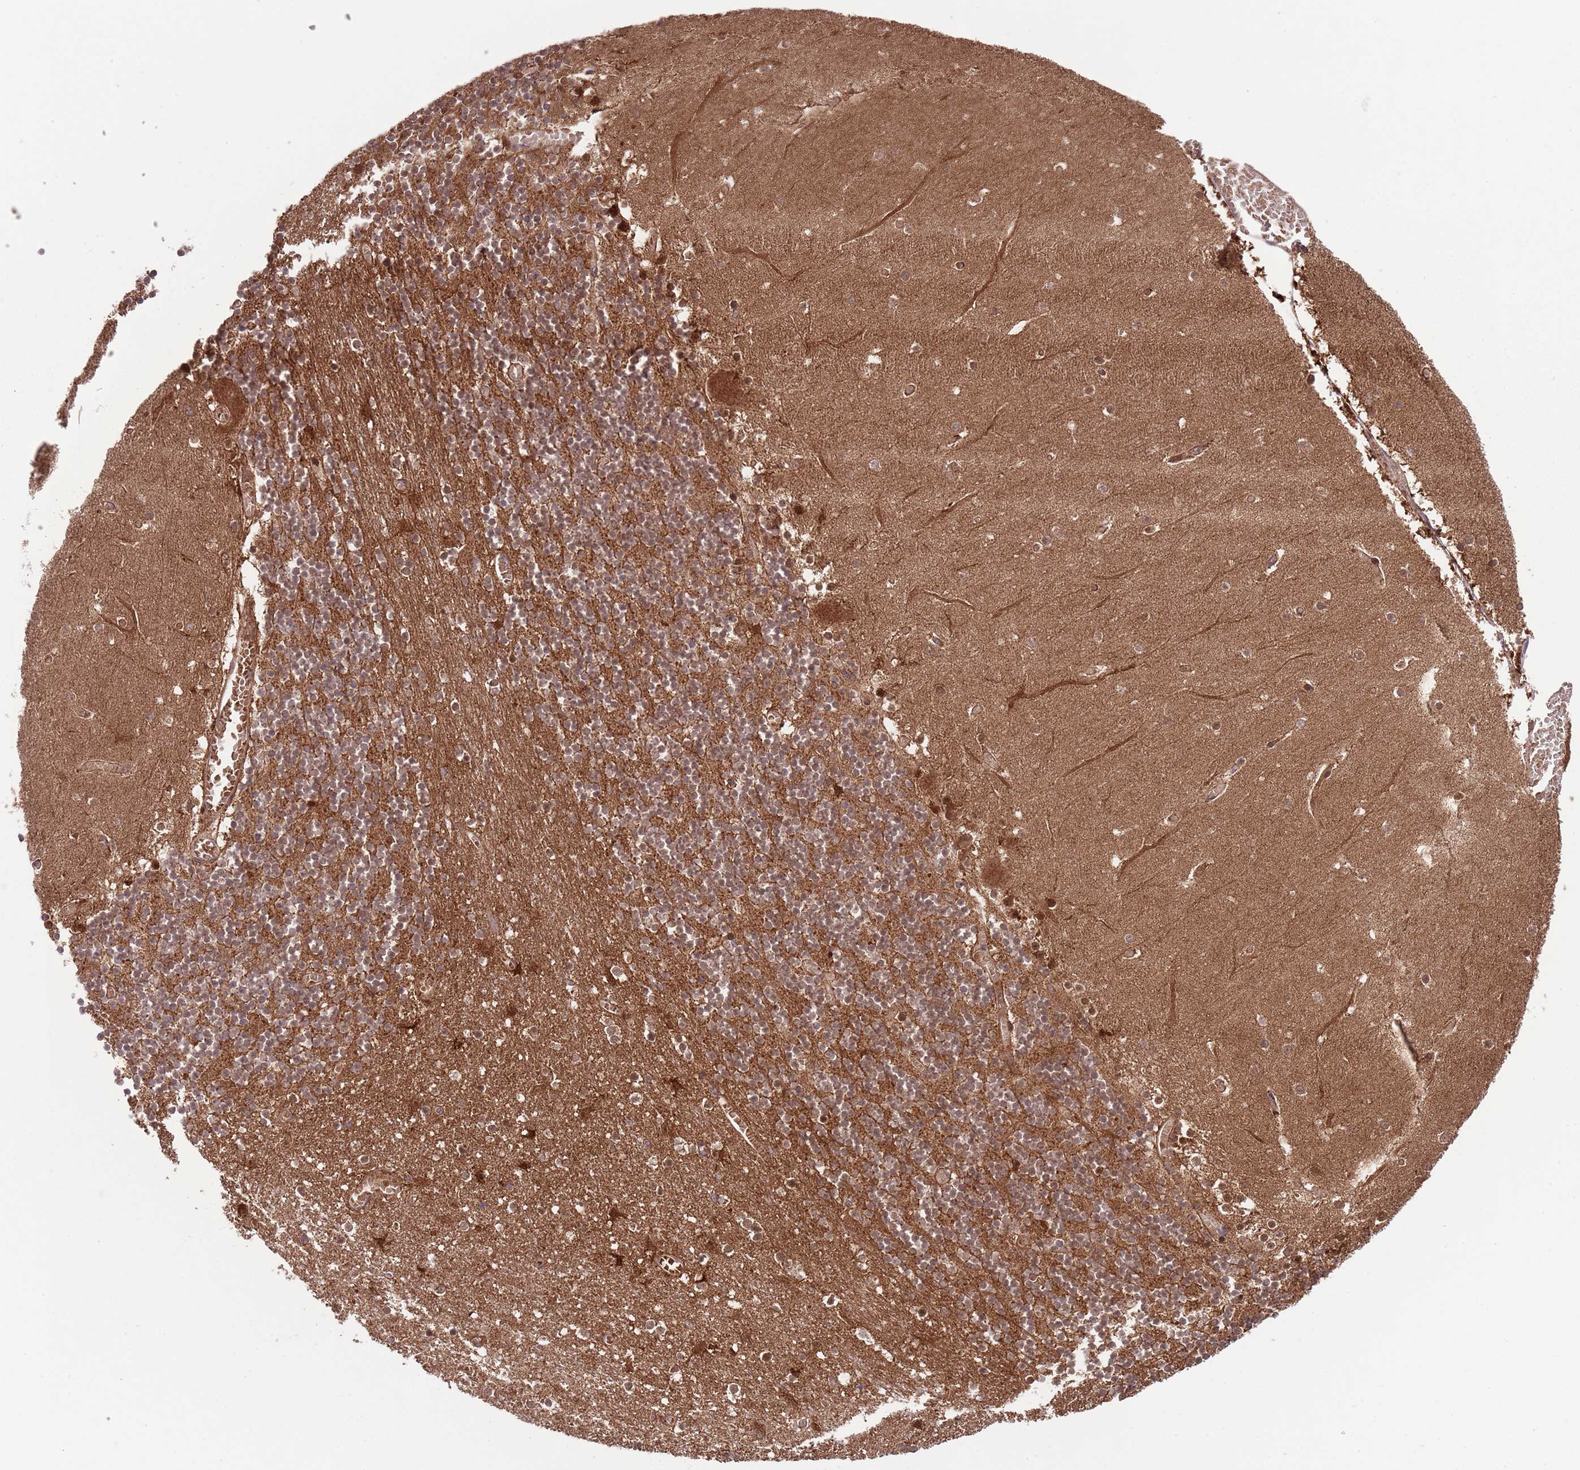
{"staining": {"intensity": "moderate", "quantity": ">75%", "location": "cytoplasmic/membranous,nuclear"}, "tissue": "cerebellum", "cell_type": "Cells in granular layer", "image_type": "normal", "snomed": [{"axis": "morphology", "description": "Normal tissue, NOS"}, {"axis": "topography", "description": "Cerebellum"}], "caption": "Protein staining exhibits moderate cytoplasmic/membranous,nuclear positivity in about >75% of cells in granular layer in unremarkable cerebellum. The staining was performed using DAB (3,3'-diaminobenzidine), with brown indicating positive protein expression. Nuclei are stained blue with hematoxylin.", "gene": "HDHD2", "patient": {"sex": "female", "age": 28}}